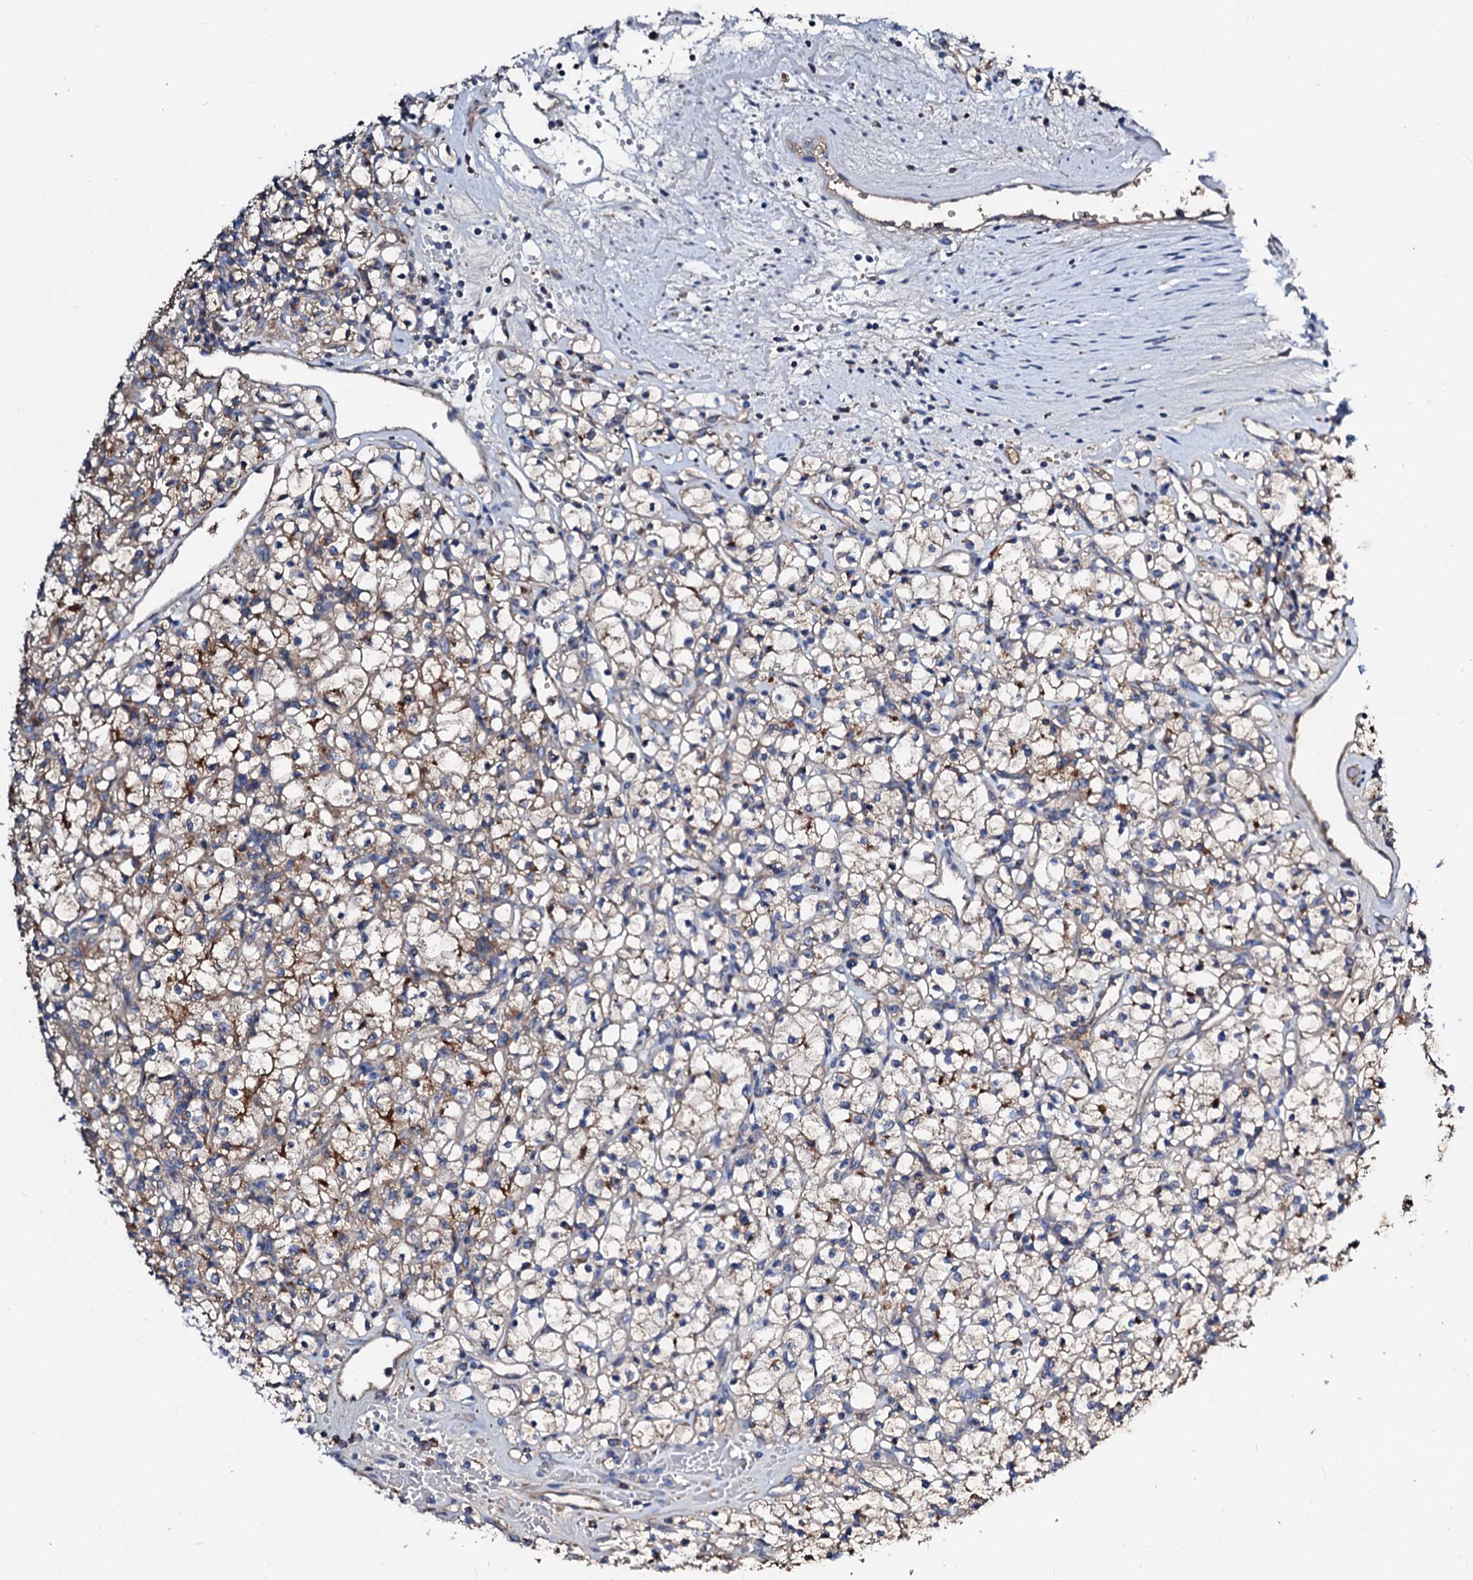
{"staining": {"intensity": "moderate", "quantity": "<25%", "location": "cytoplasmic/membranous"}, "tissue": "renal cancer", "cell_type": "Tumor cells", "image_type": "cancer", "snomed": [{"axis": "morphology", "description": "Adenocarcinoma, NOS"}, {"axis": "topography", "description": "Kidney"}], "caption": "DAB (3,3'-diaminobenzidine) immunohistochemical staining of renal cancer (adenocarcinoma) demonstrates moderate cytoplasmic/membranous protein expression in approximately <25% of tumor cells.", "gene": "CSKMT", "patient": {"sex": "female", "age": 59}}